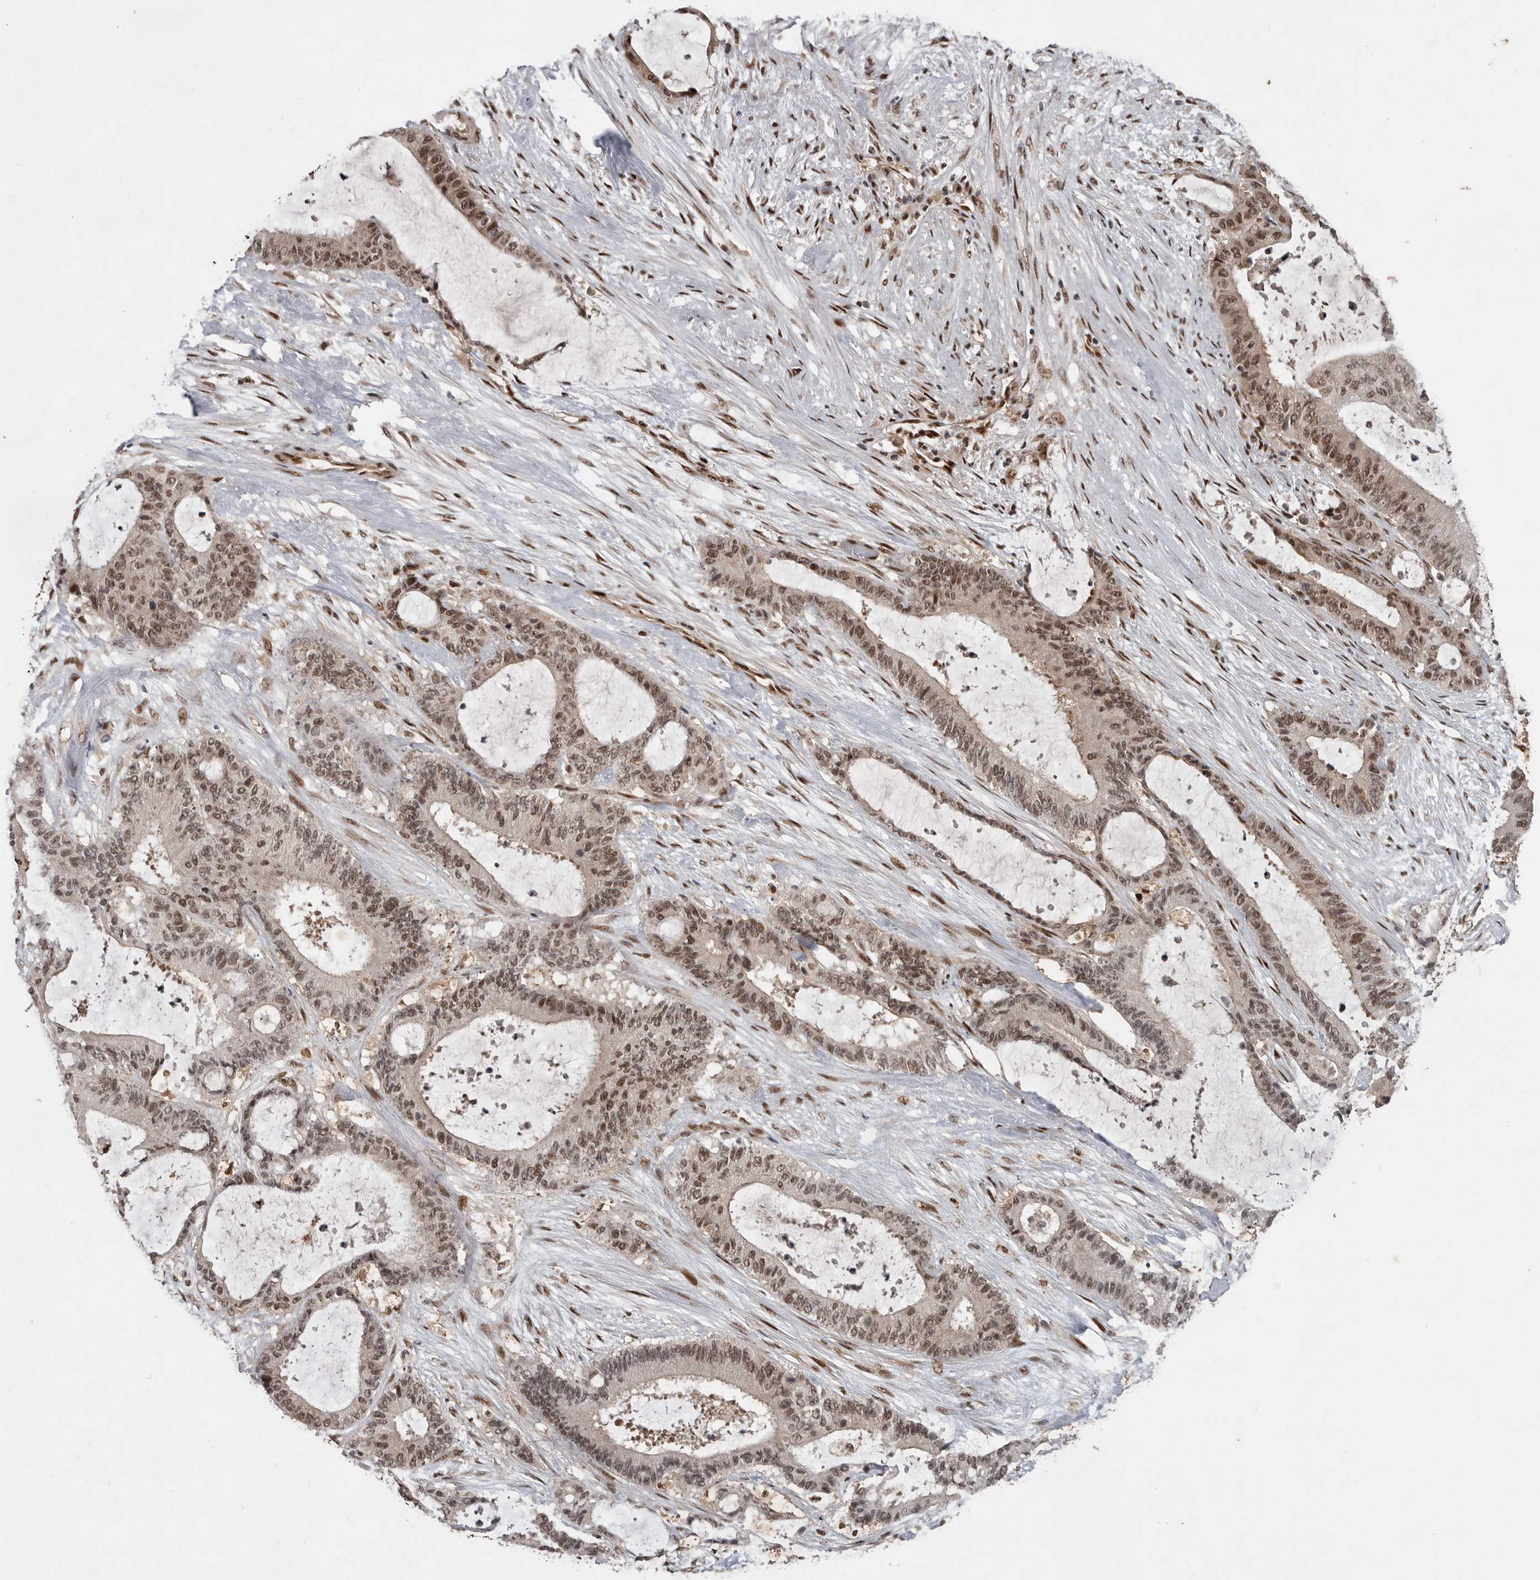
{"staining": {"intensity": "moderate", "quantity": ">75%", "location": "nuclear"}, "tissue": "liver cancer", "cell_type": "Tumor cells", "image_type": "cancer", "snomed": [{"axis": "morphology", "description": "Normal tissue, NOS"}, {"axis": "morphology", "description": "Cholangiocarcinoma"}, {"axis": "topography", "description": "Liver"}, {"axis": "topography", "description": "Peripheral nerve tissue"}], "caption": "Tumor cells reveal medium levels of moderate nuclear positivity in approximately >75% of cells in human cholangiocarcinoma (liver). Nuclei are stained in blue.", "gene": "CDC27", "patient": {"sex": "female", "age": 73}}